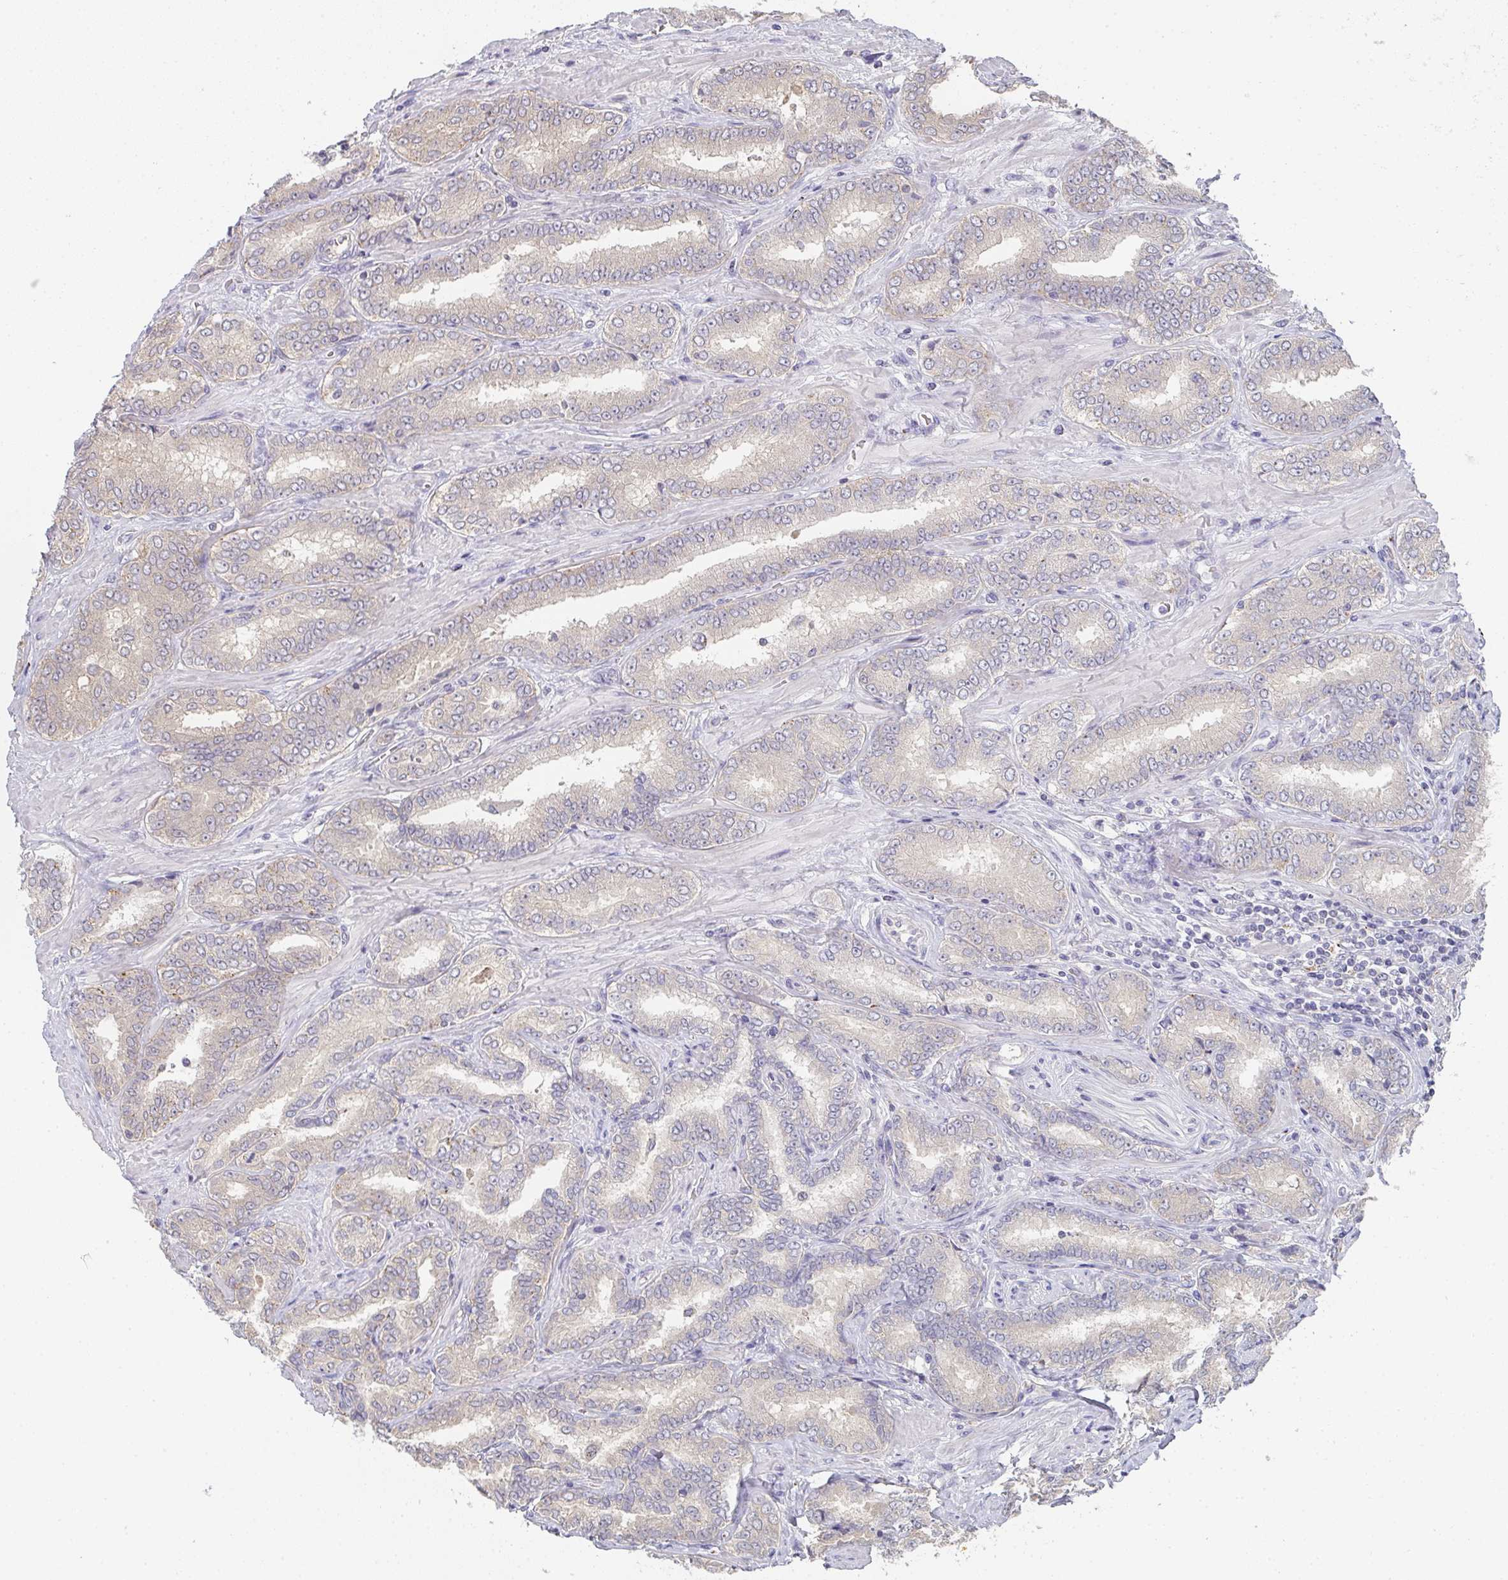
{"staining": {"intensity": "negative", "quantity": "none", "location": "none"}, "tissue": "prostate cancer", "cell_type": "Tumor cells", "image_type": "cancer", "snomed": [{"axis": "morphology", "description": "Adenocarcinoma, High grade"}, {"axis": "topography", "description": "Prostate"}], "caption": "High magnification brightfield microscopy of prostate high-grade adenocarcinoma stained with DAB (3,3'-diaminobenzidine) (brown) and counterstained with hematoxylin (blue): tumor cells show no significant staining.", "gene": "CHMP5", "patient": {"sex": "male", "age": 72}}